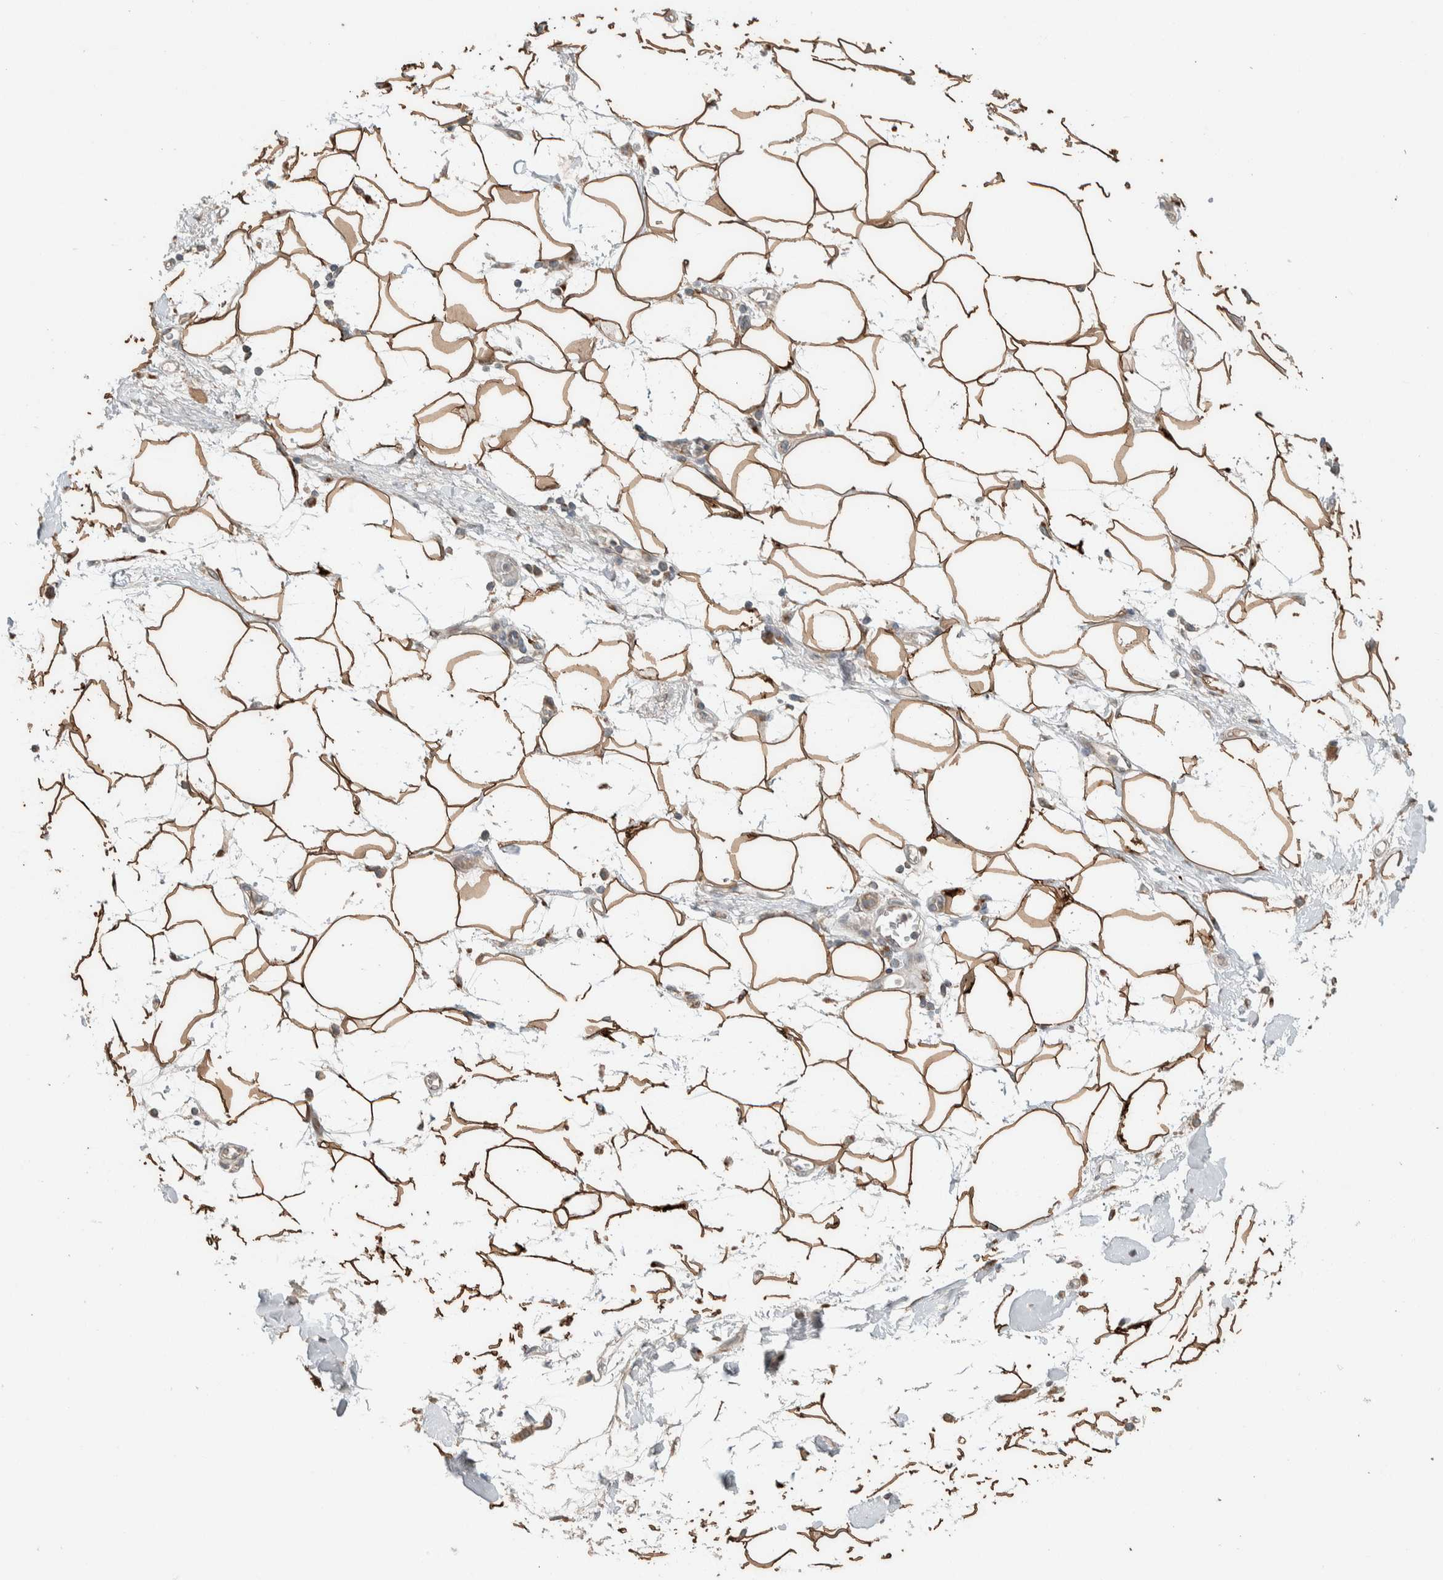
{"staining": {"intensity": "strong", "quantity": ">75%", "location": "cytoplasmic/membranous"}, "tissue": "adipose tissue", "cell_type": "Adipocytes", "image_type": "normal", "snomed": [{"axis": "morphology", "description": "Normal tissue, NOS"}, {"axis": "morphology", "description": "Adenocarcinoma, NOS"}, {"axis": "topography", "description": "Duodenum"}, {"axis": "topography", "description": "Peripheral nerve tissue"}], "caption": "A brown stain shows strong cytoplasmic/membranous staining of a protein in adipocytes of unremarkable human adipose tissue.", "gene": "NBR1", "patient": {"sex": "female", "age": 60}}